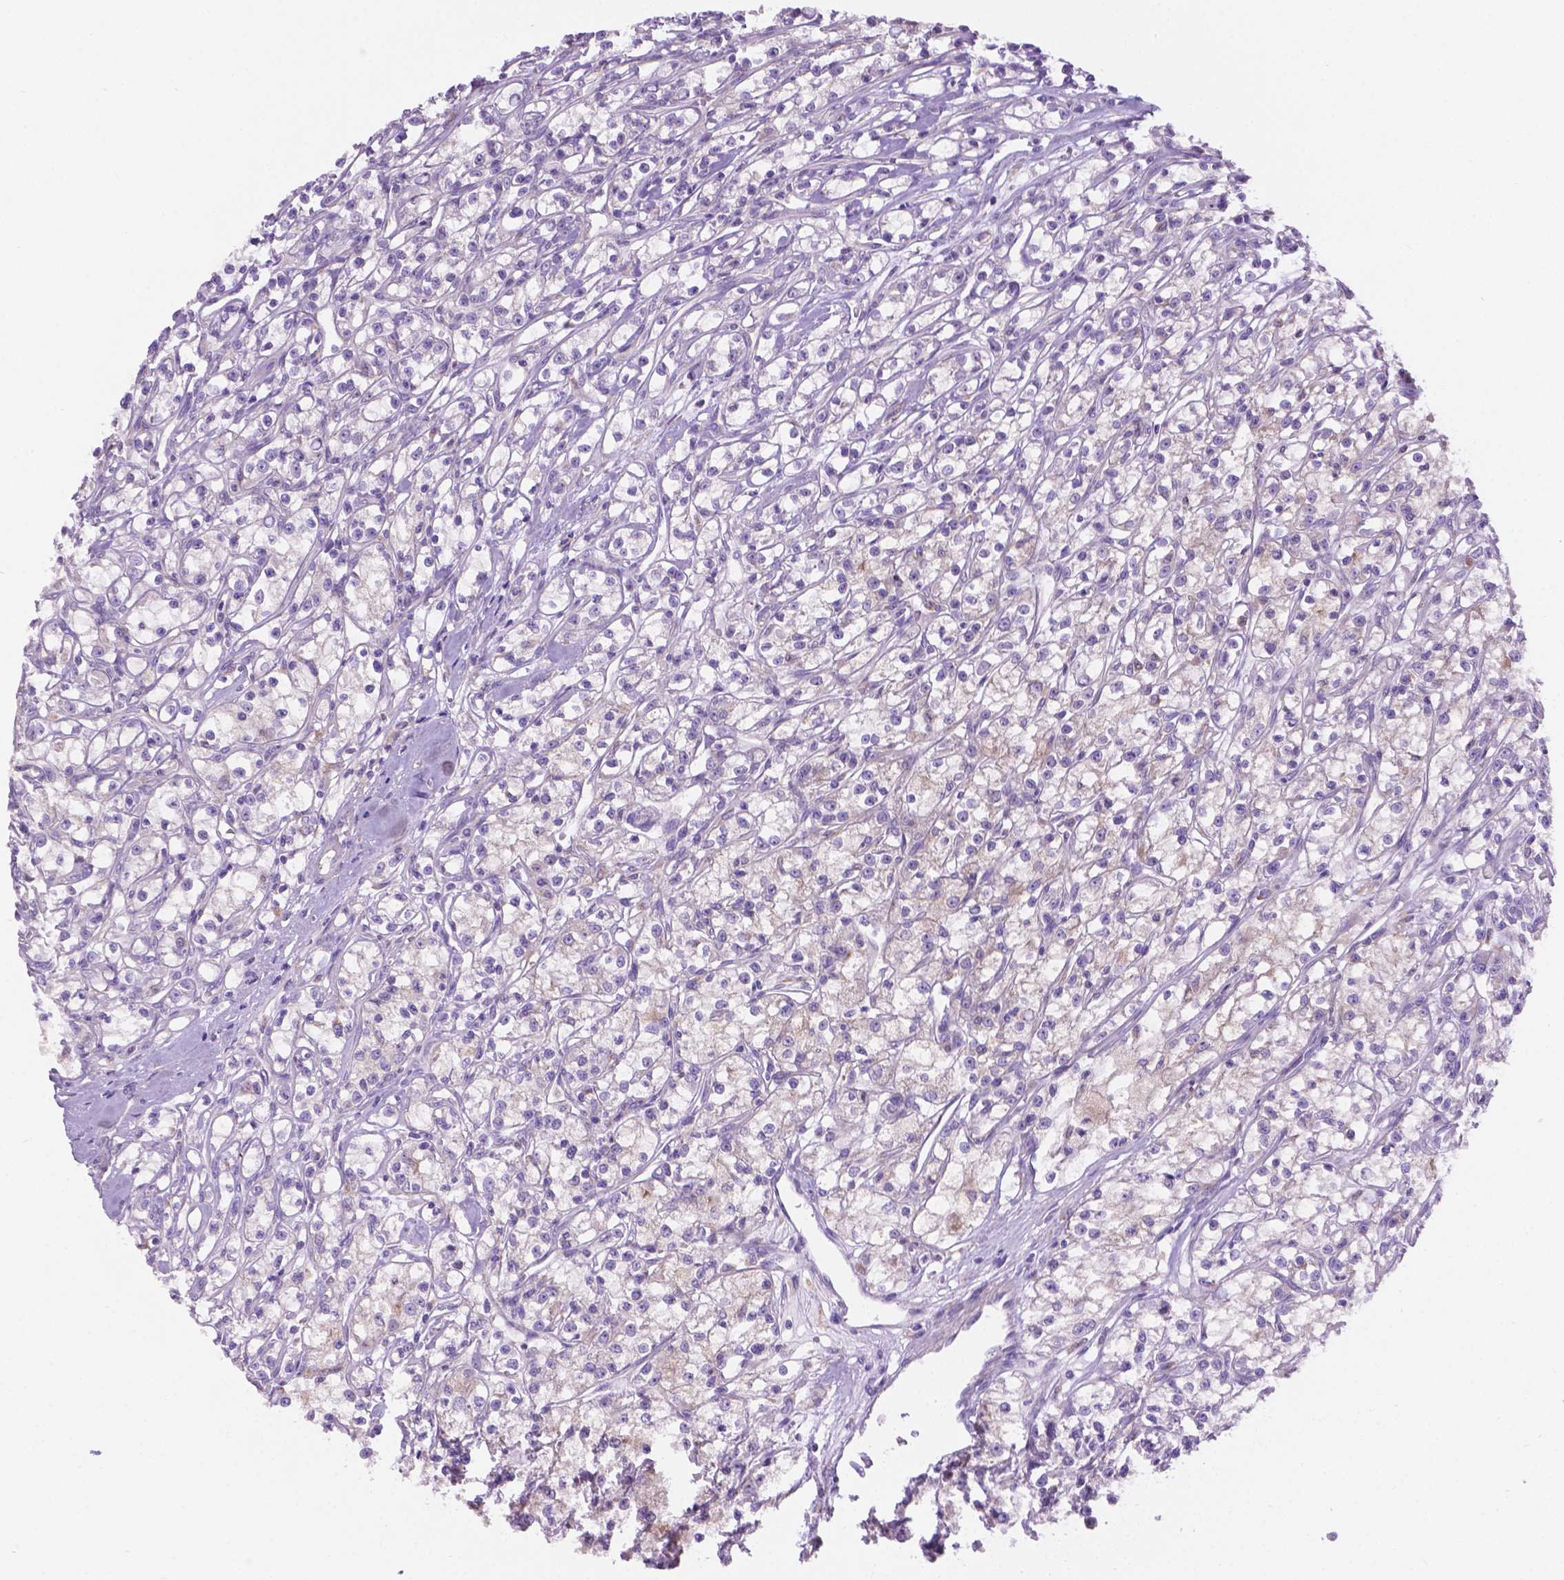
{"staining": {"intensity": "negative", "quantity": "none", "location": "none"}, "tissue": "renal cancer", "cell_type": "Tumor cells", "image_type": "cancer", "snomed": [{"axis": "morphology", "description": "Adenocarcinoma, NOS"}, {"axis": "topography", "description": "Kidney"}], "caption": "An image of human renal cancer is negative for staining in tumor cells.", "gene": "CDH7", "patient": {"sex": "female", "age": 59}}